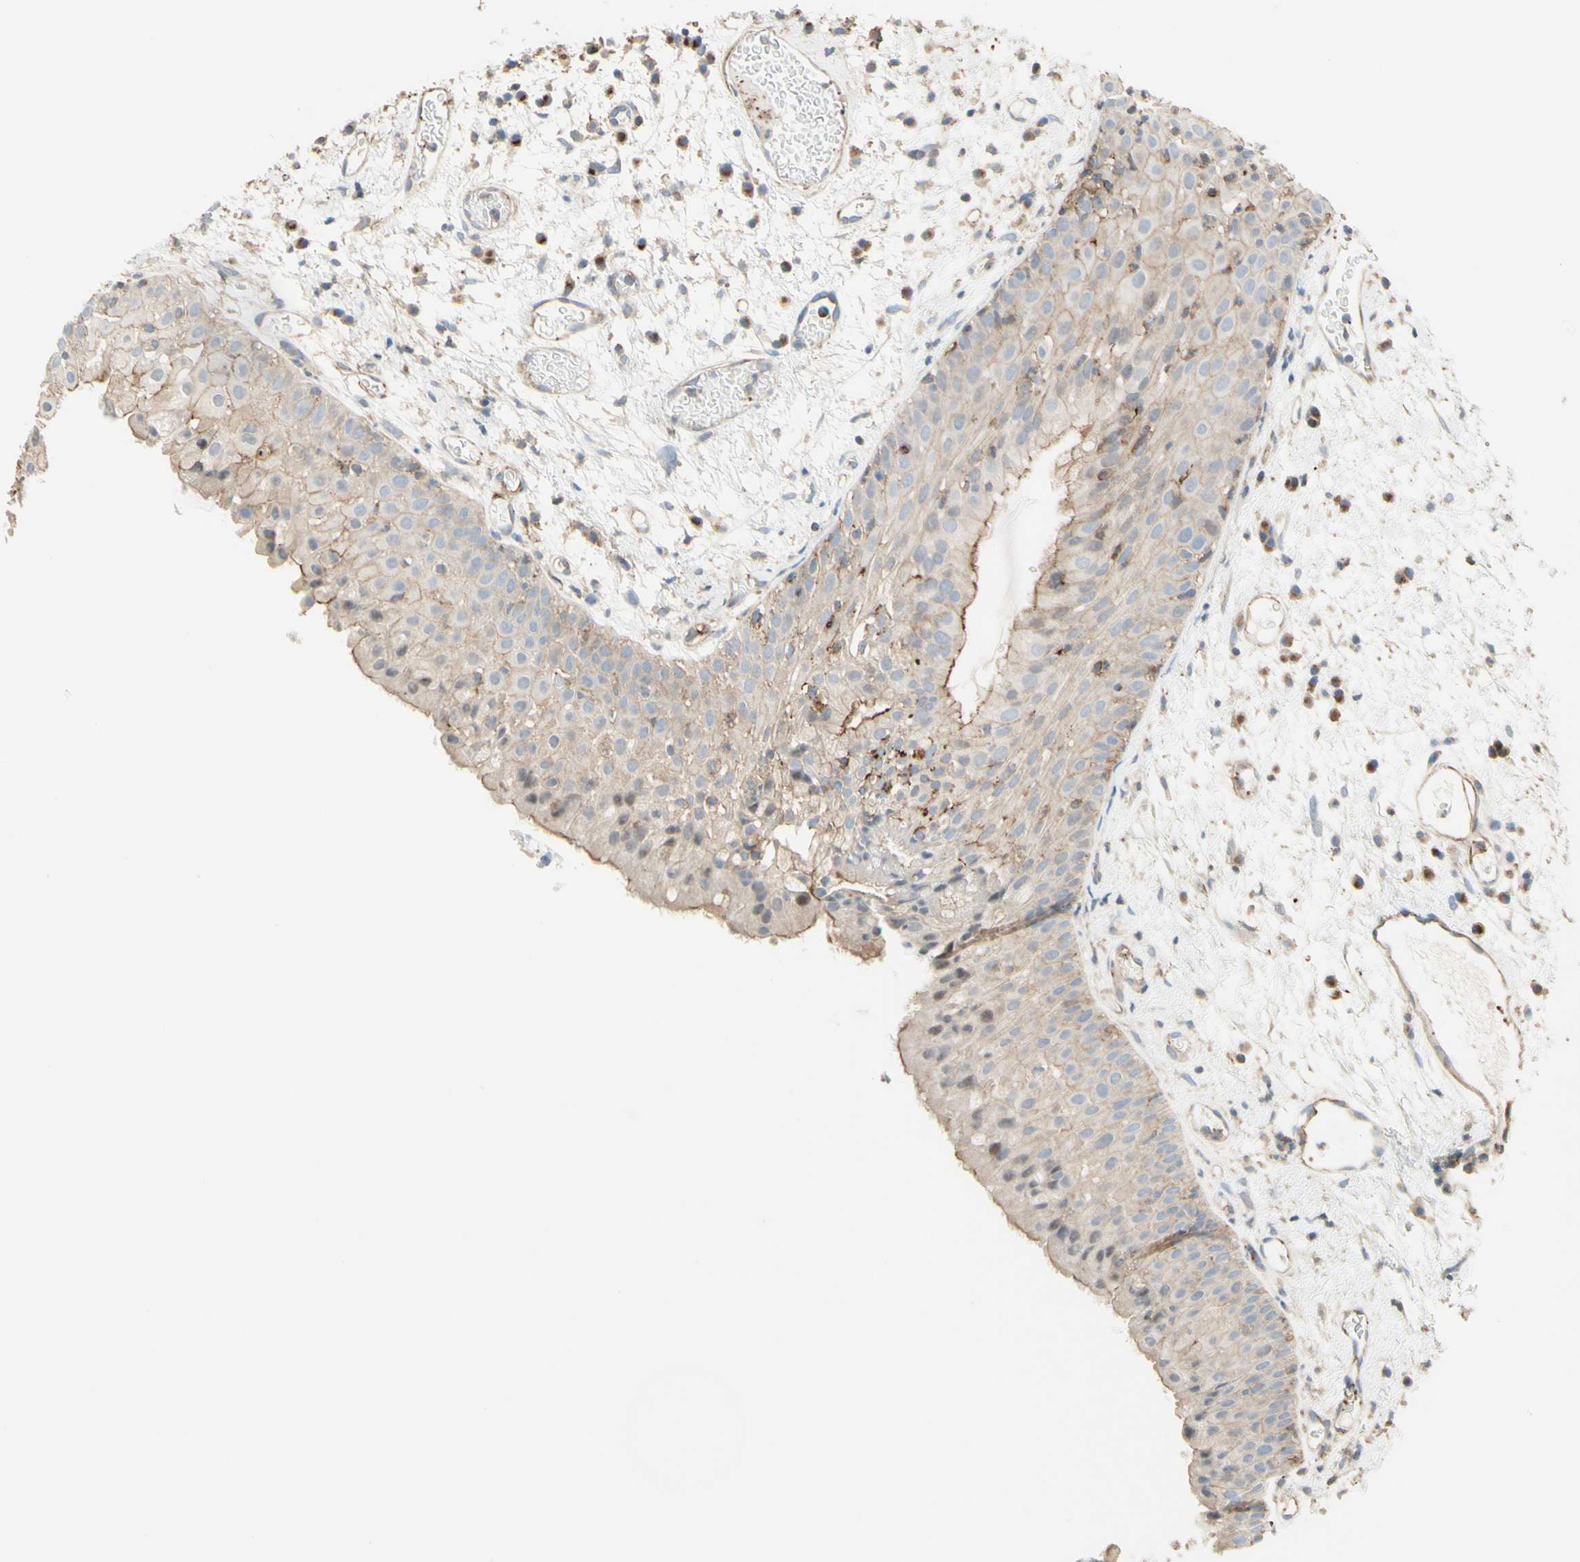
{"staining": {"intensity": "weak", "quantity": "25%-75%", "location": "cytoplasmic/membranous"}, "tissue": "head and neck cancer", "cell_type": "Tumor cells", "image_type": "cancer", "snomed": [{"axis": "morphology", "description": "Squamous cell carcinoma, NOS"}, {"axis": "topography", "description": "Head-Neck"}], "caption": "A micrograph of human head and neck cancer stained for a protein reveals weak cytoplasmic/membranous brown staining in tumor cells.", "gene": "SEMA4C", "patient": {"sex": "male", "age": 62}}